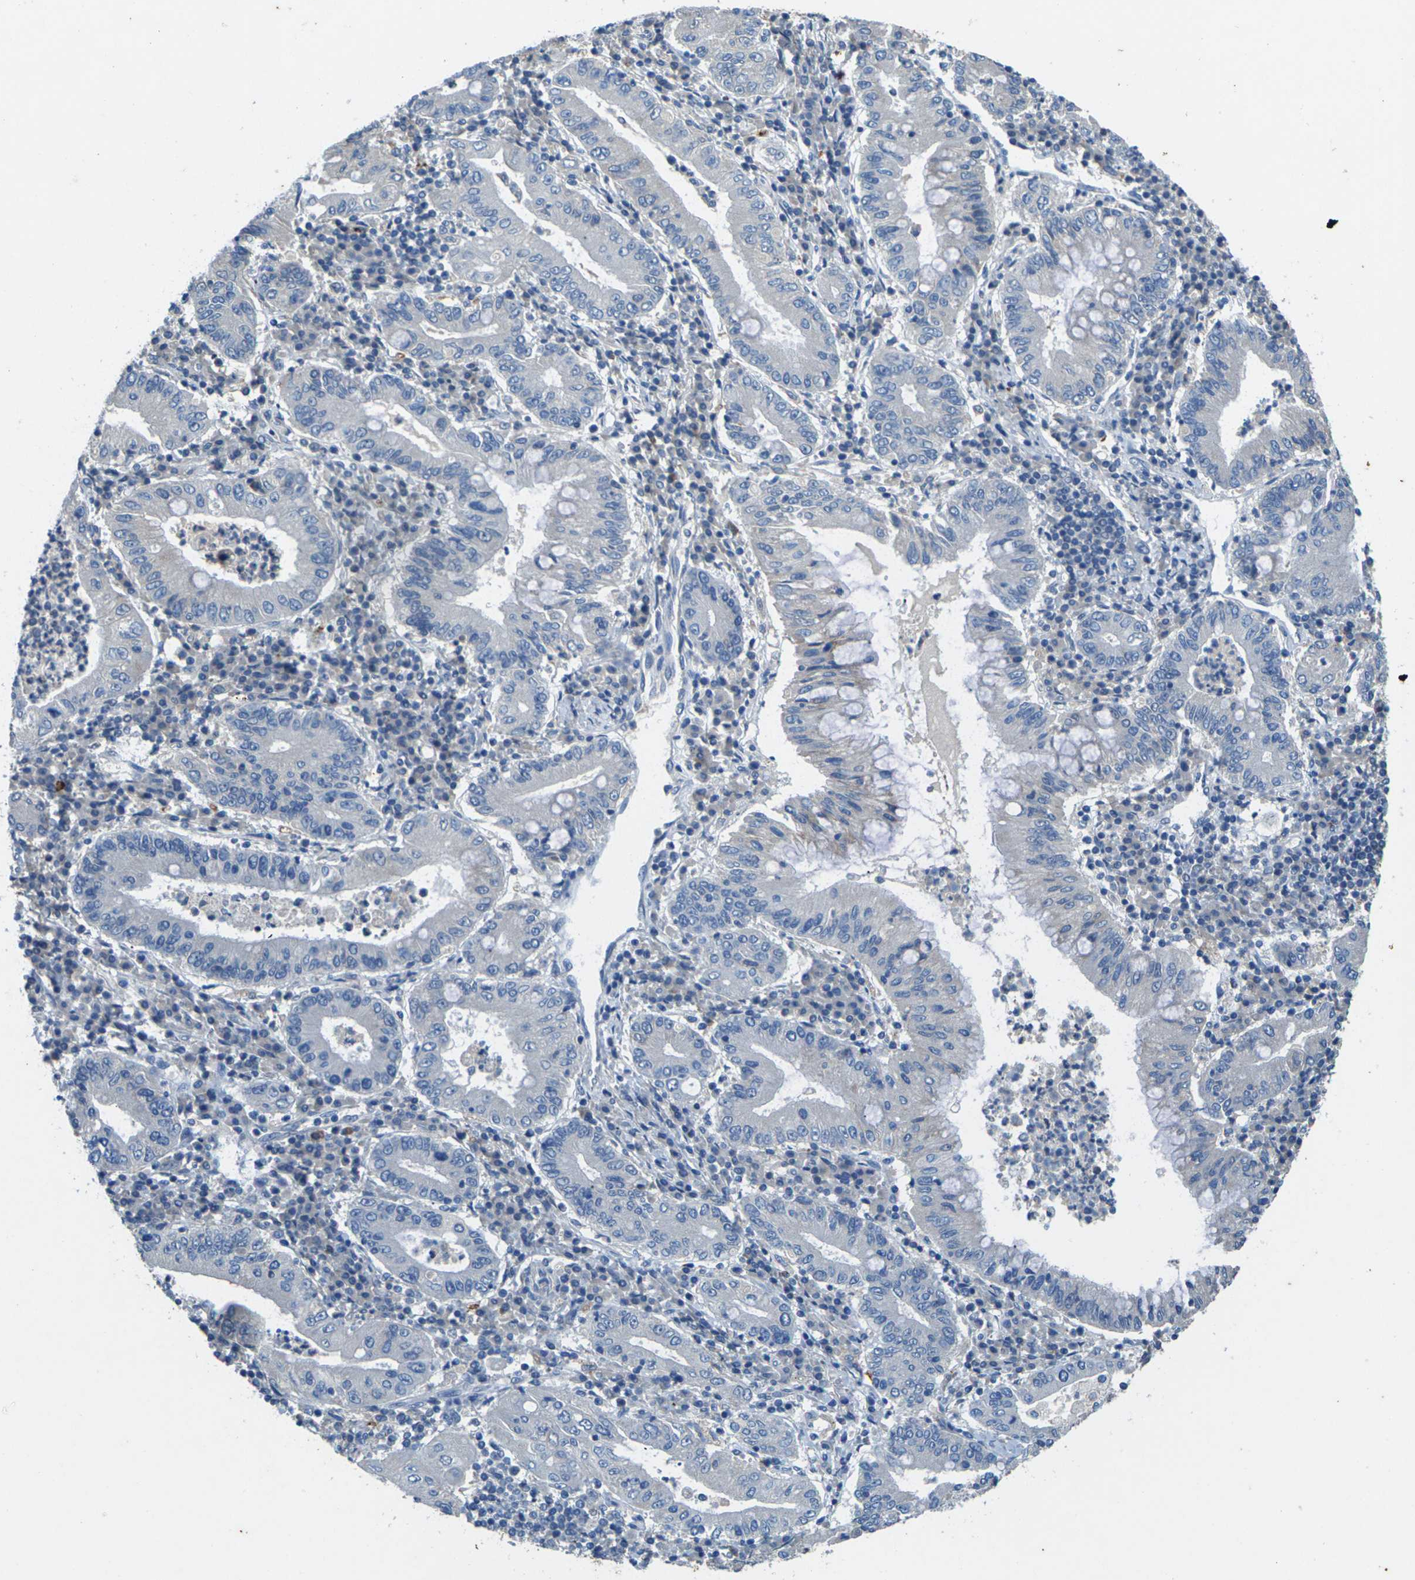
{"staining": {"intensity": "negative", "quantity": "none", "location": "none"}, "tissue": "stomach cancer", "cell_type": "Tumor cells", "image_type": "cancer", "snomed": [{"axis": "morphology", "description": "Normal tissue, NOS"}, {"axis": "morphology", "description": "Adenocarcinoma, NOS"}, {"axis": "topography", "description": "Esophagus"}, {"axis": "topography", "description": "Stomach, upper"}, {"axis": "topography", "description": "Peripheral nerve tissue"}], "caption": "Adenocarcinoma (stomach) was stained to show a protein in brown. There is no significant positivity in tumor cells.", "gene": "SIGLEC14", "patient": {"sex": "male", "age": 62}}